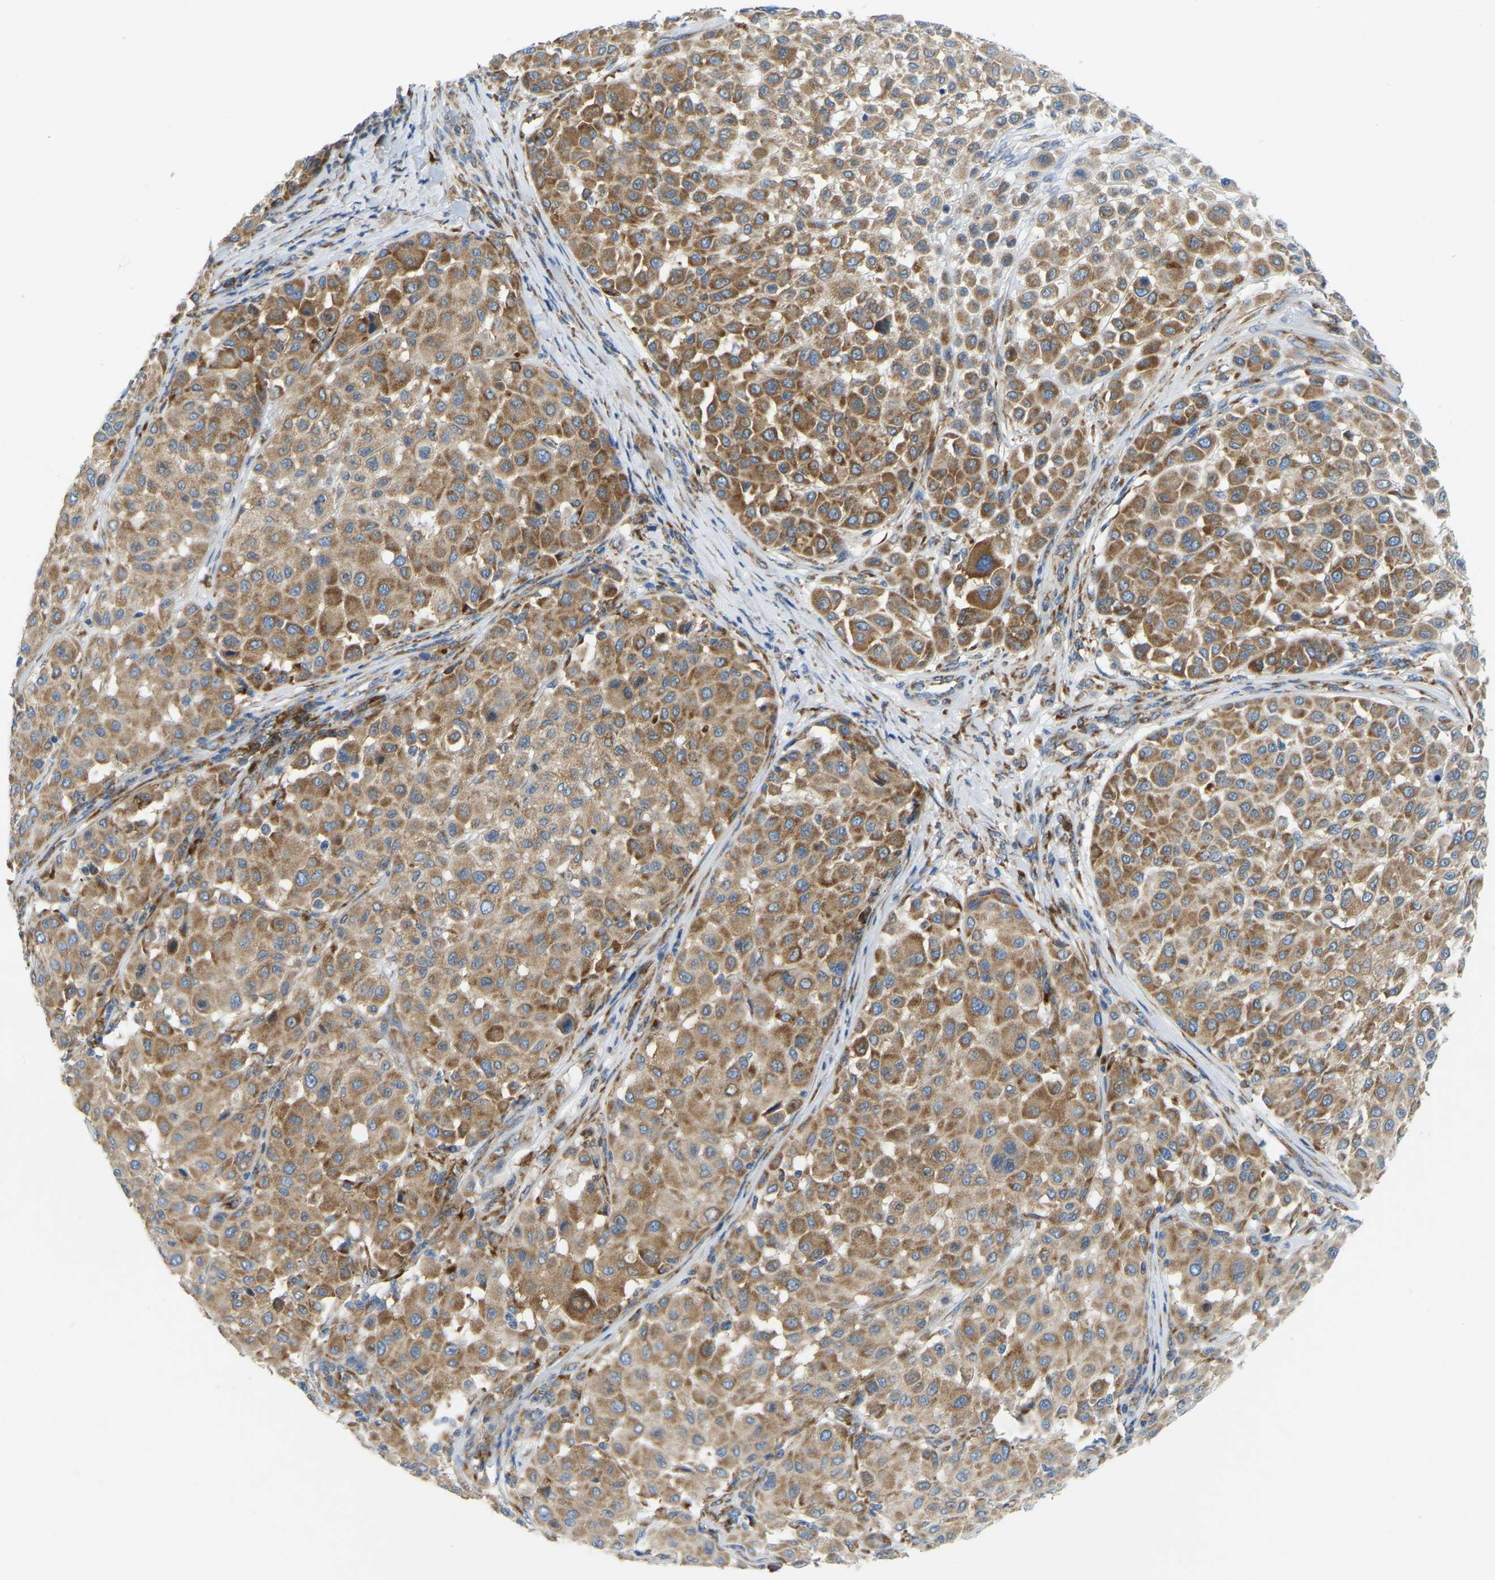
{"staining": {"intensity": "moderate", "quantity": ">75%", "location": "cytoplasmic/membranous"}, "tissue": "melanoma", "cell_type": "Tumor cells", "image_type": "cancer", "snomed": [{"axis": "morphology", "description": "Malignant melanoma, Metastatic site"}, {"axis": "topography", "description": "Soft tissue"}], "caption": "Immunohistochemistry (IHC) micrograph of neoplastic tissue: human malignant melanoma (metastatic site) stained using immunohistochemistry (IHC) shows medium levels of moderate protein expression localized specifically in the cytoplasmic/membranous of tumor cells, appearing as a cytoplasmic/membranous brown color.", "gene": "SND1", "patient": {"sex": "male", "age": 41}}